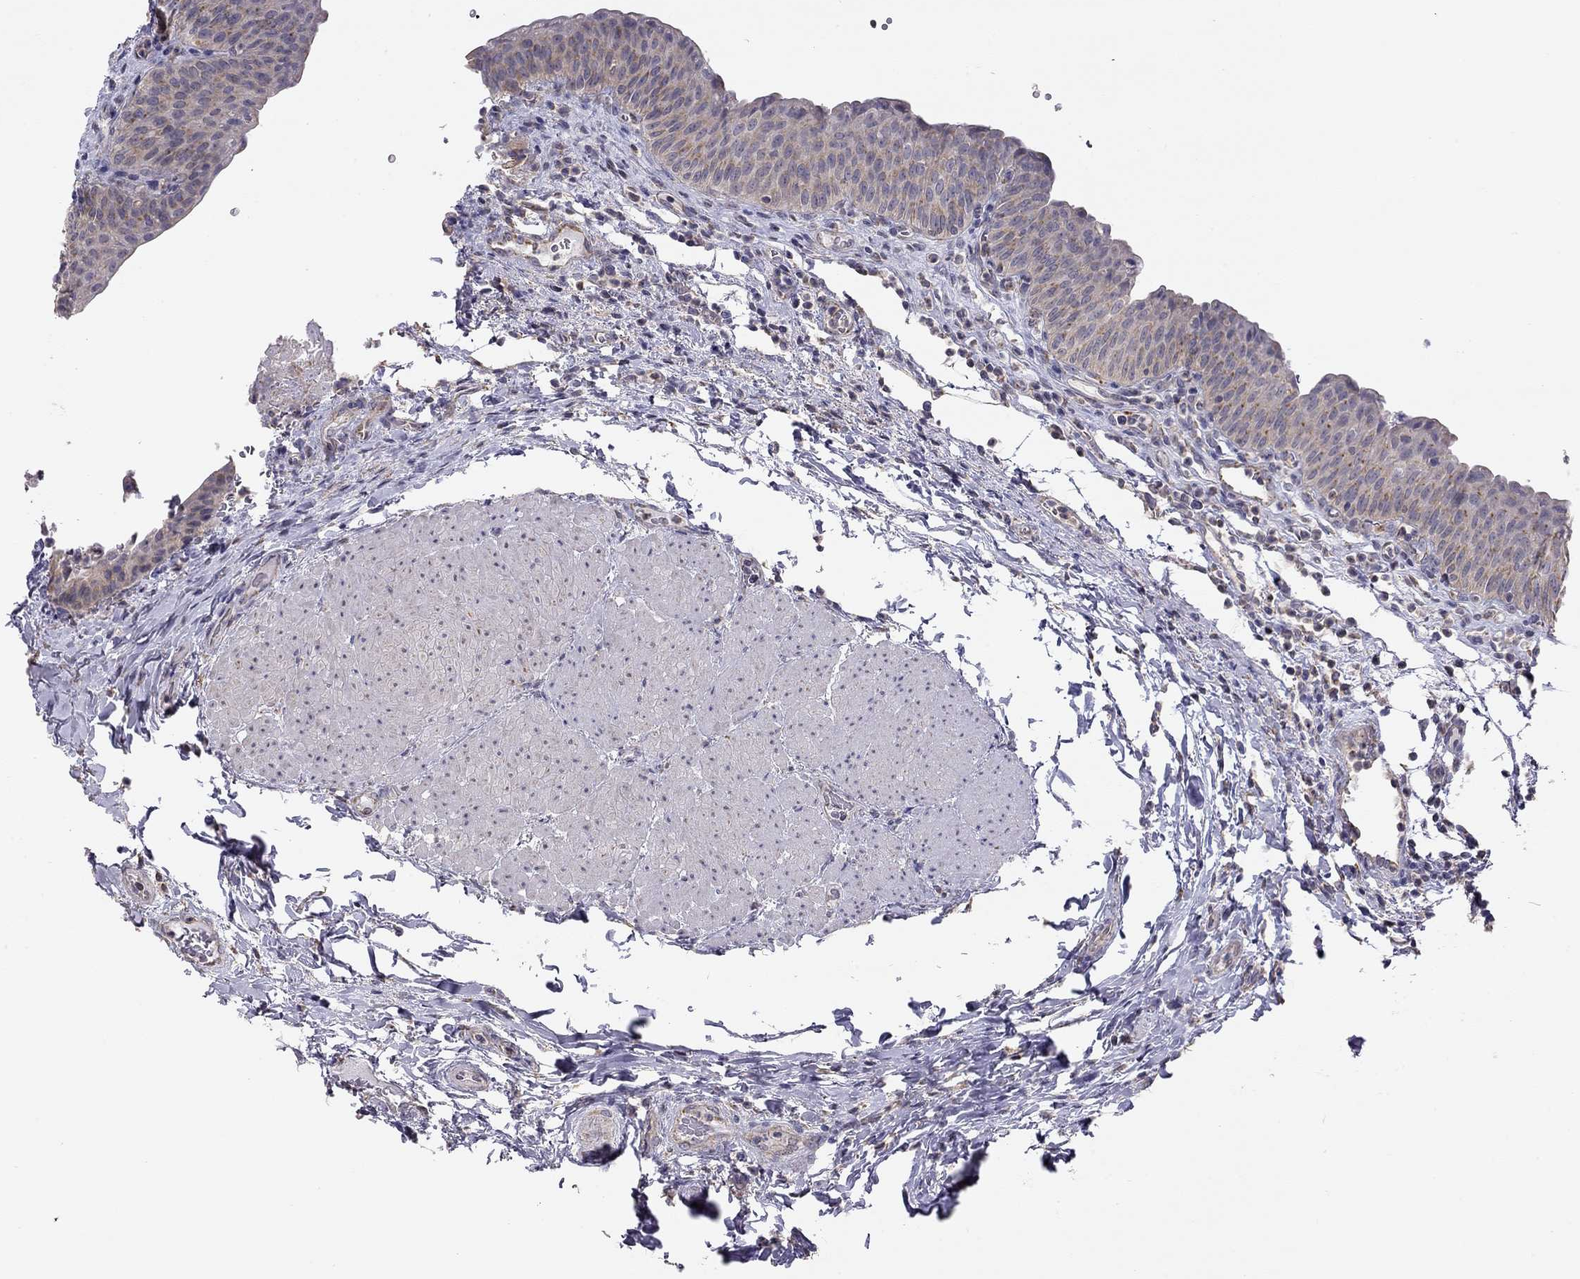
{"staining": {"intensity": "moderate", "quantity": "25%-75%", "location": "cytoplasmic/membranous"}, "tissue": "urinary bladder", "cell_type": "Urothelial cells", "image_type": "normal", "snomed": [{"axis": "morphology", "description": "Normal tissue, NOS"}, {"axis": "topography", "description": "Urinary bladder"}], "caption": "DAB (3,3'-diaminobenzidine) immunohistochemical staining of unremarkable urinary bladder demonstrates moderate cytoplasmic/membranous protein positivity in approximately 25%-75% of urothelial cells.", "gene": "LRIT3", "patient": {"sex": "male", "age": 66}}